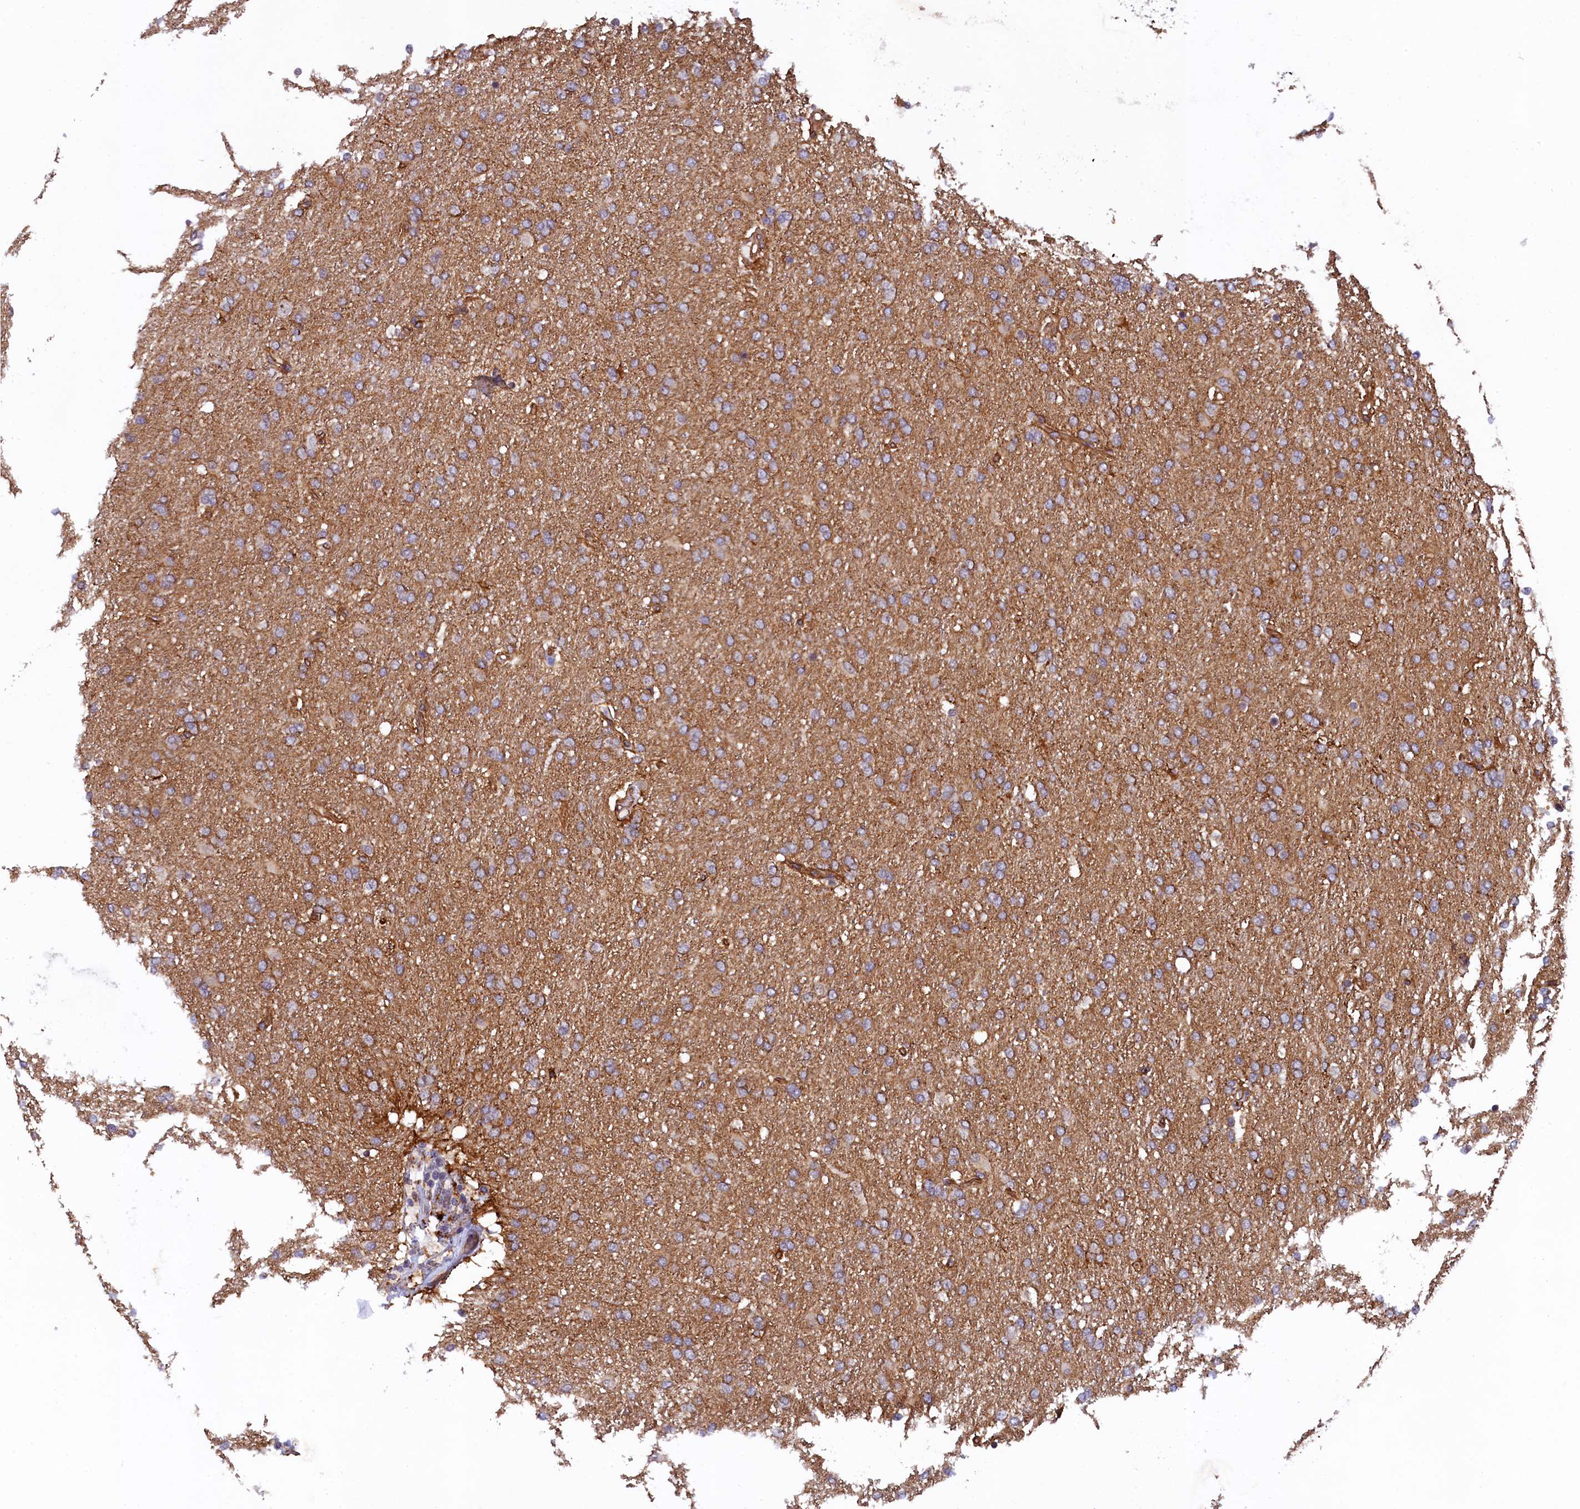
{"staining": {"intensity": "weak", "quantity": ">75%", "location": "cytoplasmic/membranous"}, "tissue": "glioma", "cell_type": "Tumor cells", "image_type": "cancer", "snomed": [{"axis": "morphology", "description": "Glioma, malignant, High grade"}, {"axis": "topography", "description": "Brain"}], "caption": "Immunohistochemical staining of glioma exhibits low levels of weak cytoplasmic/membranous protein positivity in approximately >75% of tumor cells. Using DAB (3,3'-diaminobenzidine) (brown) and hematoxylin (blue) stains, captured at high magnification using brightfield microscopy.", "gene": "ARL14EP", "patient": {"sex": "male", "age": 72}}